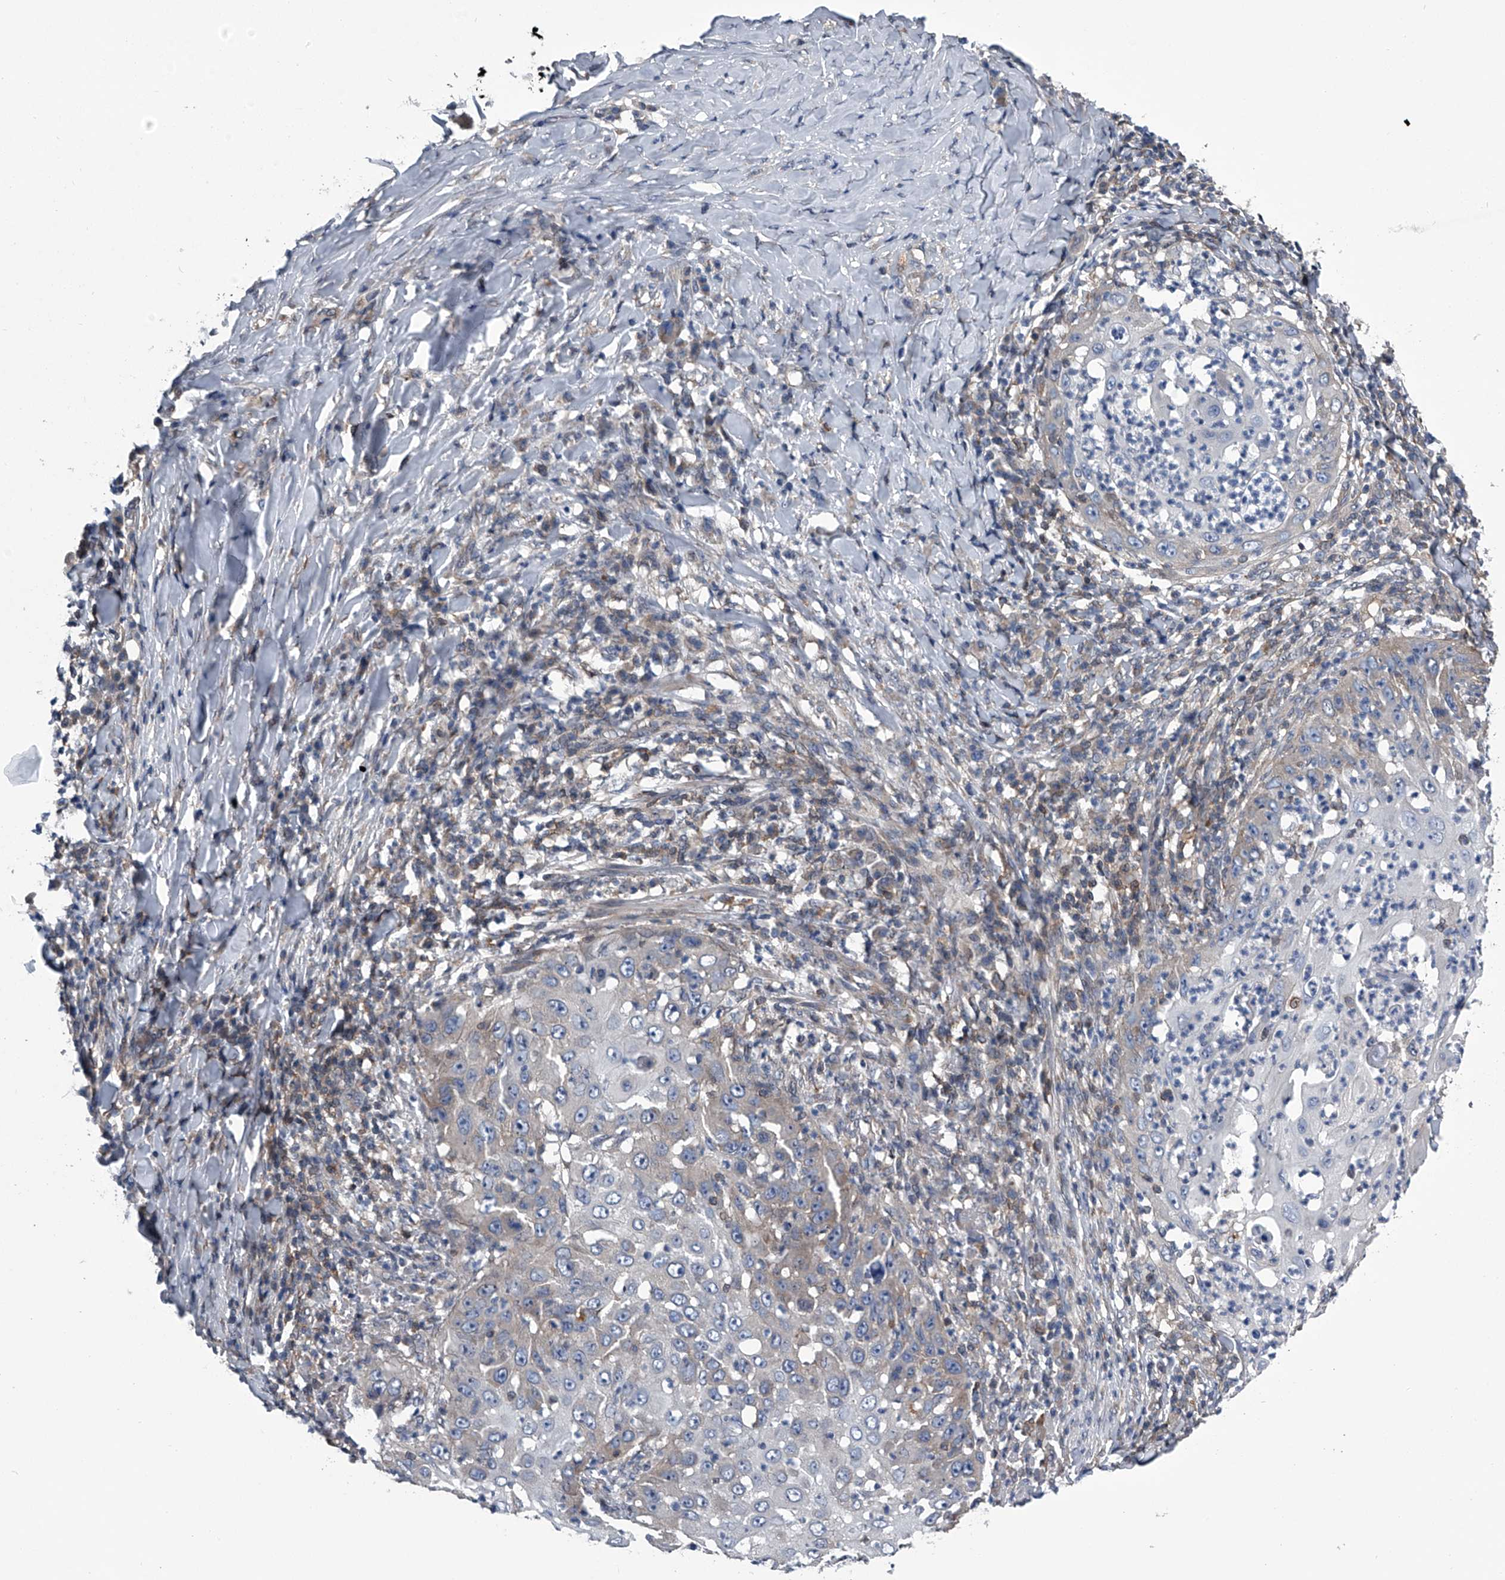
{"staining": {"intensity": "weak", "quantity": "<25%", "location": "cytoplasmic/membranous"}, "tissue": "skin cancer", "cell_type": "Tumor cells", "image_type": "cancer", "snomed": [{"axis": "morphology", "description": "Squamous cell carcinoma, NOS"}, {"axis": "topography", "description": "Skin"}], "caption": "A histopathology image of skin cancer (squamous cell carcinoma) stained for a protein displays no brown staining in tumor cells. The staining was performed using DAB to visualize the protein expression in brown, while the nuclei were stained in blue with hematoxylin (Magnification: 20x).", "gene": "PPP2R5D", "patient": {"sex": "female", "age": 44}}